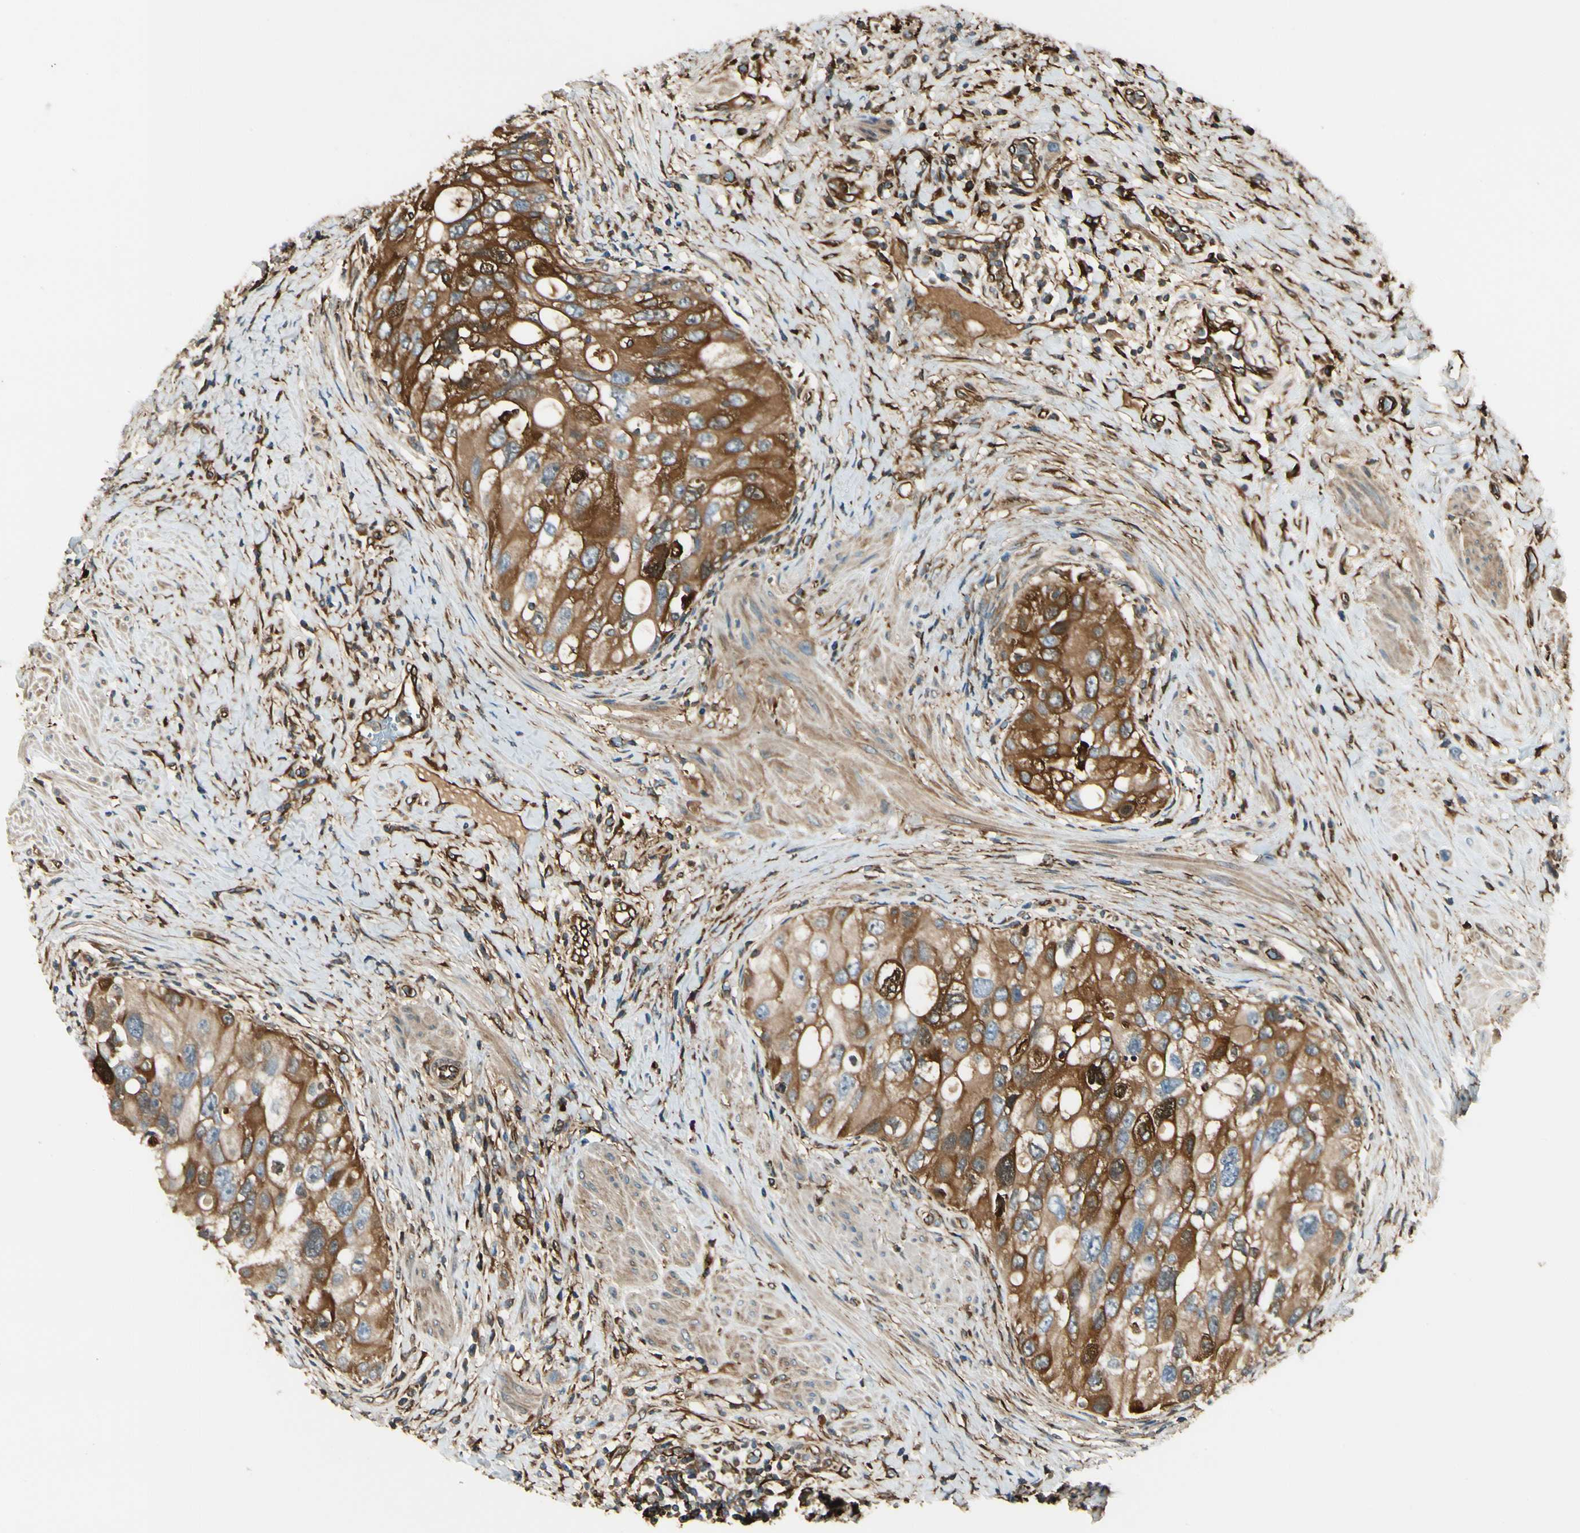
{"staining": {"intensity": "strong", "quantity": ">75%", "location": "cytoplasmic/membranous"}, "tissue": "urothelial cancer", "cell_type": "Tumor cells", "image_type": "cancer", "snomed": [{"axis": "morphology", "description": "Urothelial carcinoma, High grade"}, {"axis": "topography", "description": "Urinary bladder"}], "caption": "Immunohistochemistry (IHC) image of neoplastic tissue: urothelial cancer stained using immunohistochemistry shows high levels of strong protein expression localized specifically in the cytoplasmic/membranous of tumor cells, appearing as a cytoplasmic/membranous brown color.", "gene": "FTH1", "patient": {"sex": "female", "age": 56}}